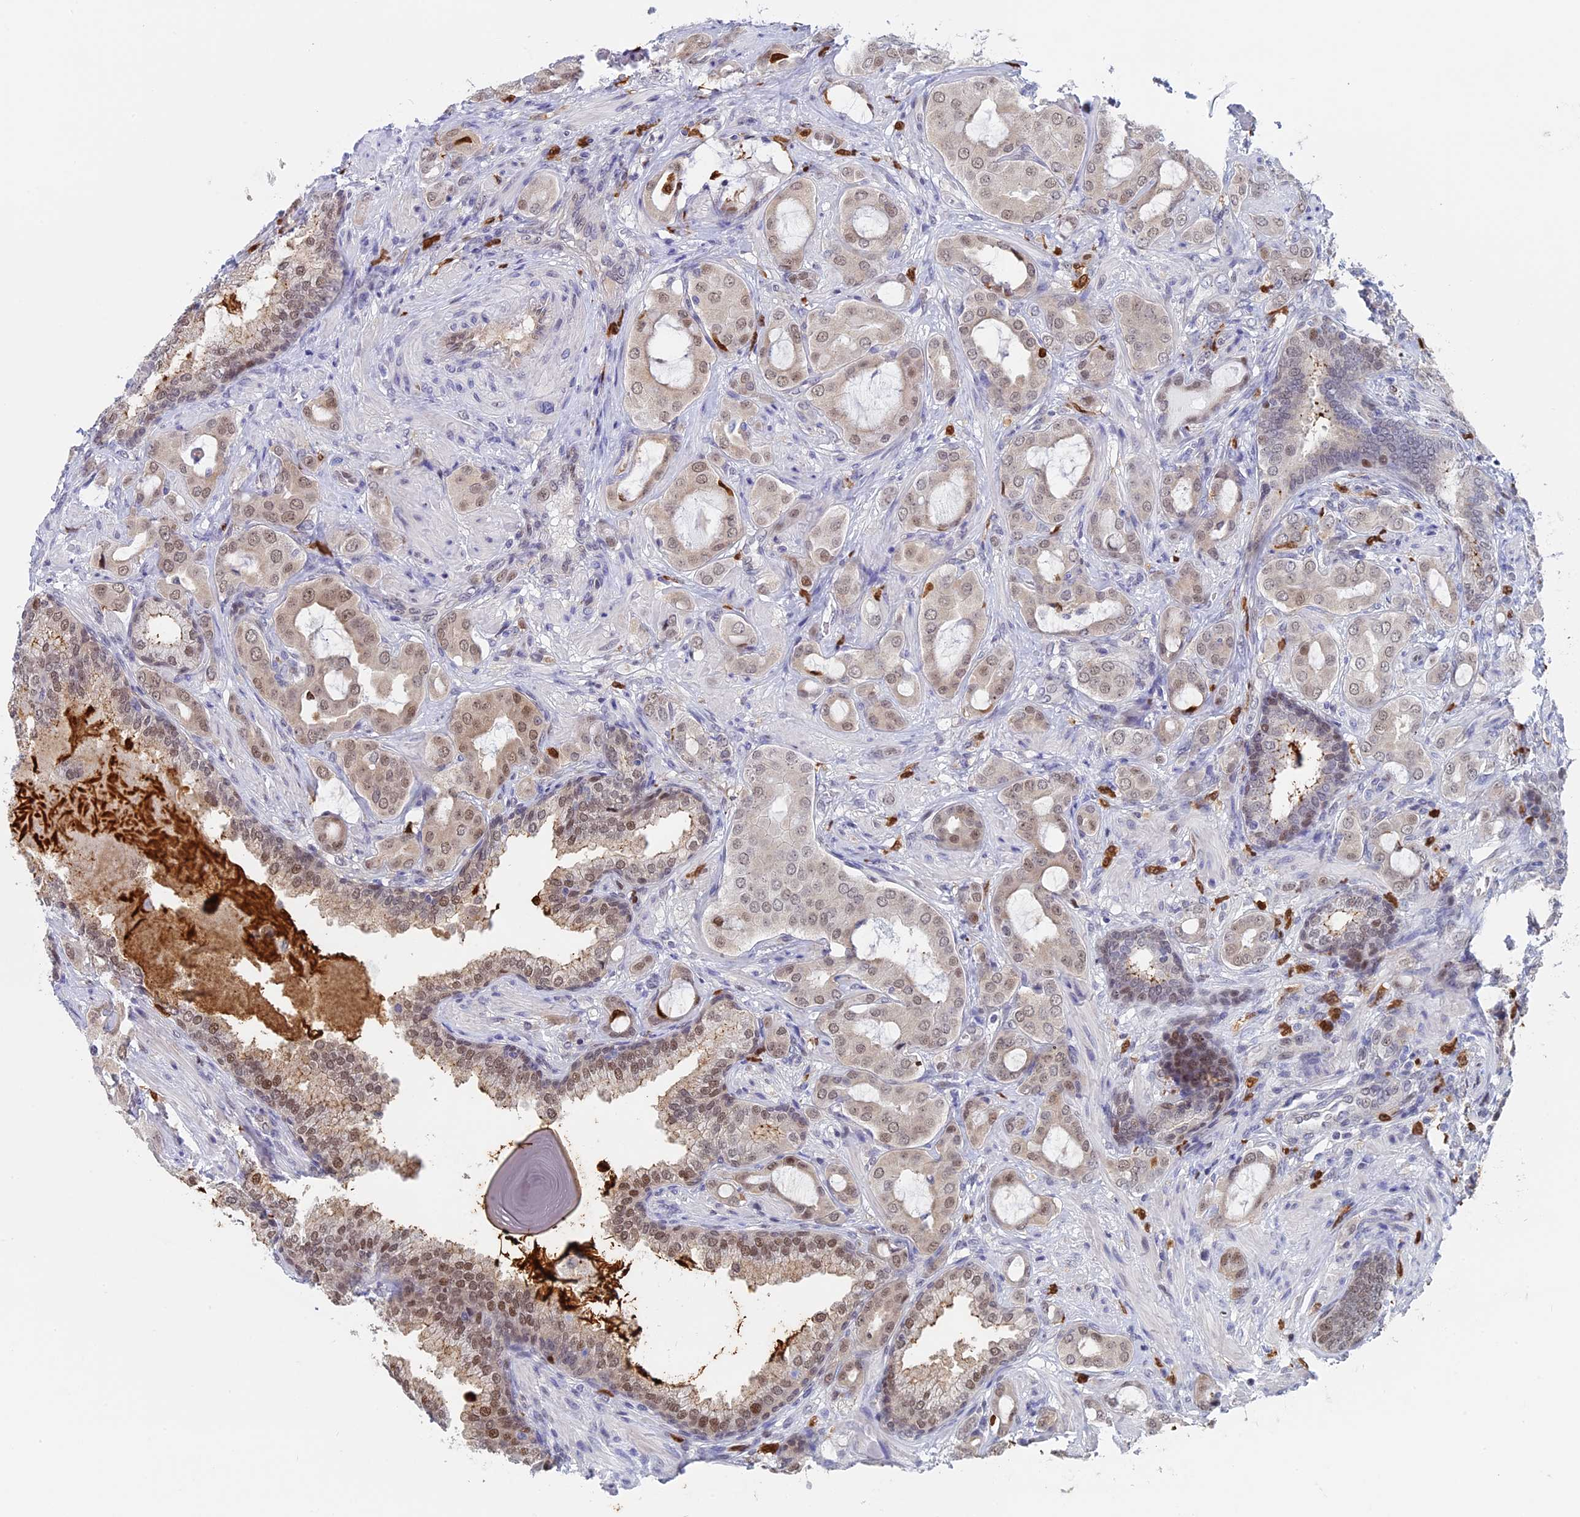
{"staining": {"intensity": "weak", "quantity": "25%-75%", "location": "nuclear"}, "tissue": "prostate cancer", "cell_type": "Tumor cells", "image_type": "cancer", "snomed": [{"axis": "morphology", "description": "Adenocarcinoma, Low grade"}, {"axis": "topography", "description": "Prostate"}], "caption": "Immunohistochemistry micrograph of neoplastic tissue: human prostate cancer (low-grade adenocarcinoma) stained using immunohistochemistry reveals low levels of weak protein expression localized specifically in the nuclear of tumor cells, appearing as a nuclear brown color.", "gene": "SLC26A1", "patient": {"sex": "male", "age": 57}}